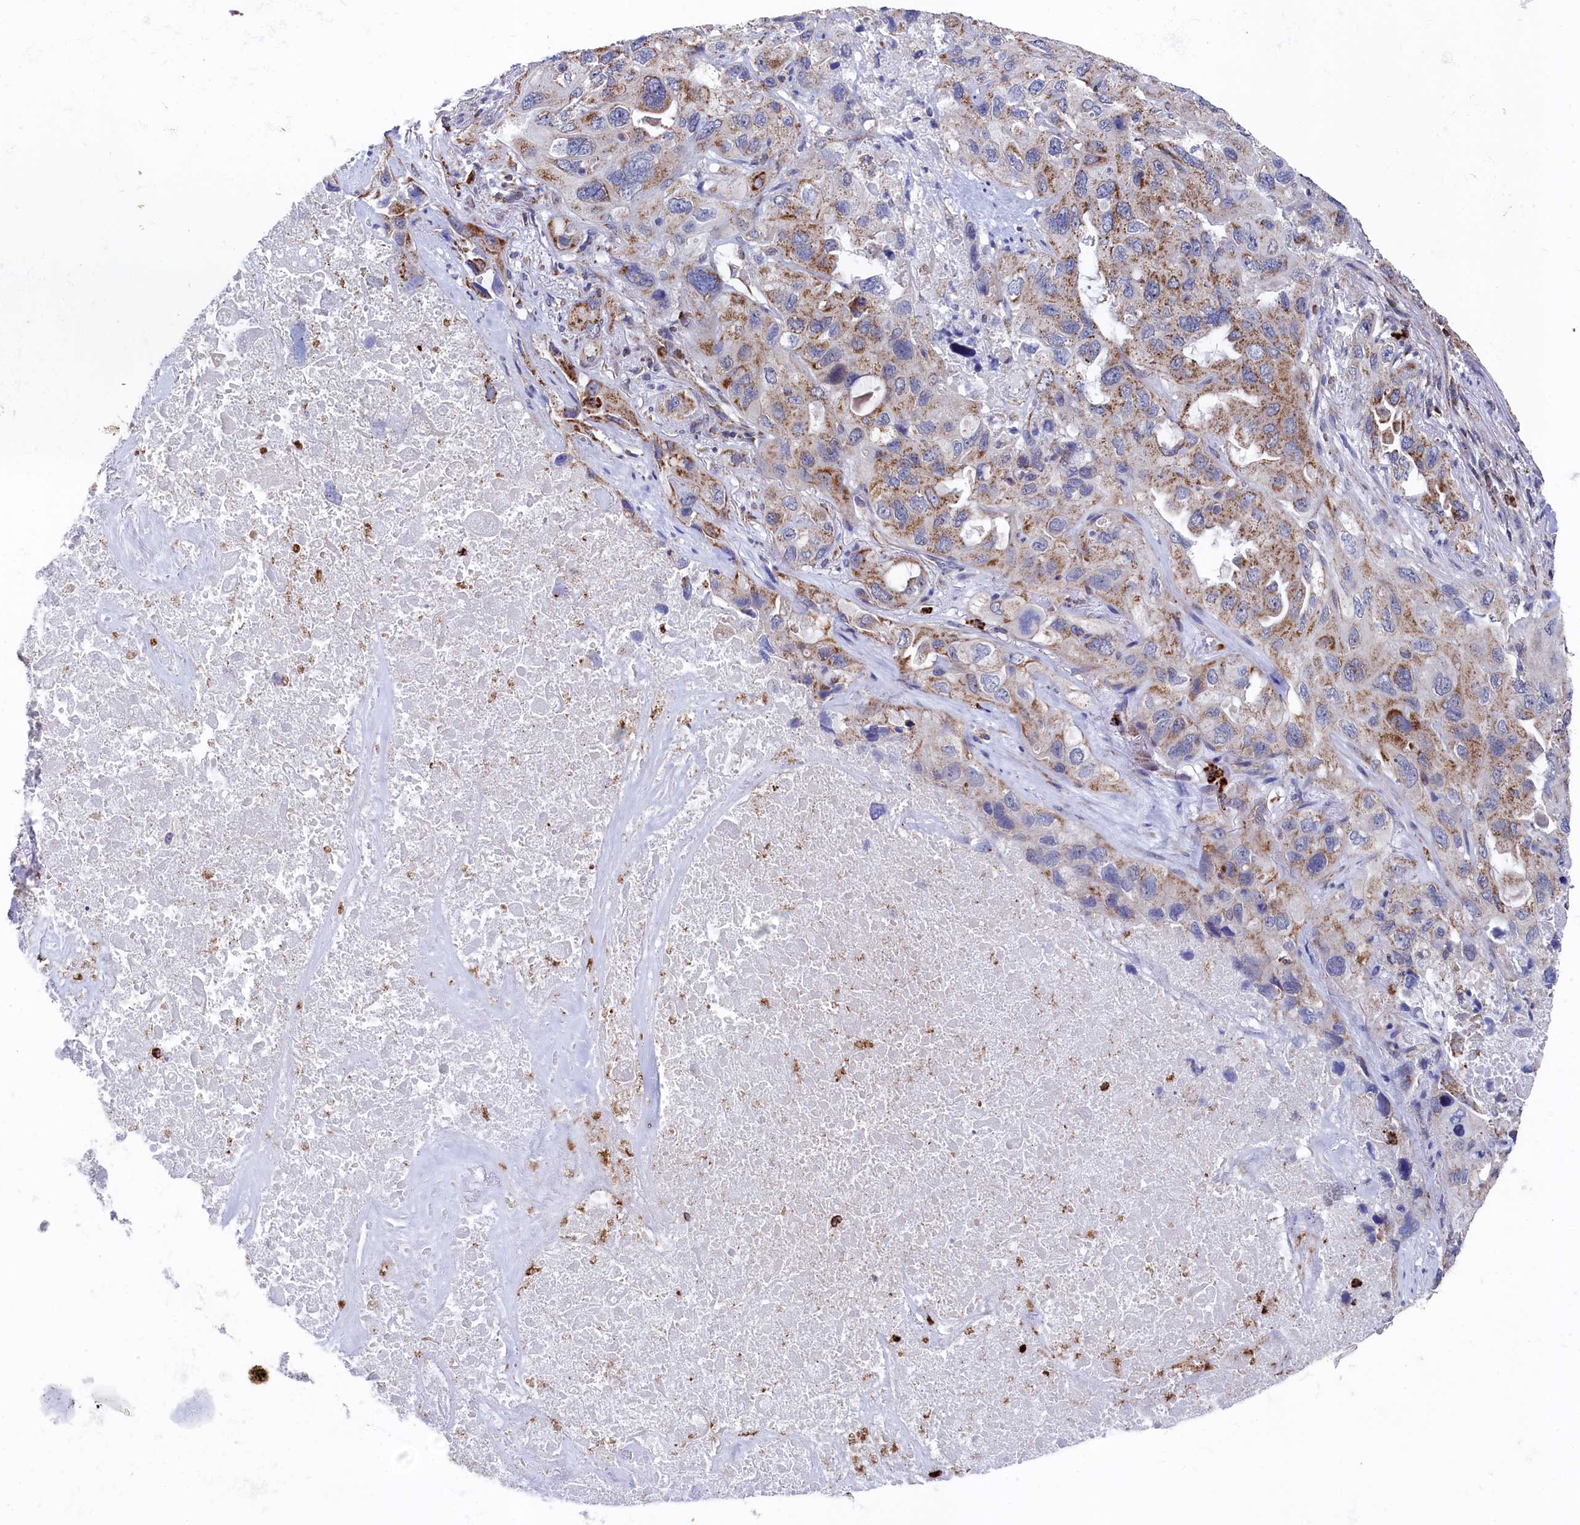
{"staining": {"intensity": "moderate", "quantity": "25%-75%", "location": "cytoplasmic/membranous"}, "tissue": "lung cancer", "cell_type": "Tumor cells", "image_type": "cancer", "snomed": [{"axis": "morphology", "description": "Squamous cell carcinoma, NOS"}, {"axis": "topography", "description": "Lung"}], "caption": "High-power microscopy captured an immunohistochemistry (IHC) micrograph of squamous cell carcinoma (lung), revealing moderate cytoplasmic/membranous staining in about 25%-75% of tumor cells.", "gene": "CHCHD1", "patient": {"sex": "female", "age": 73}}